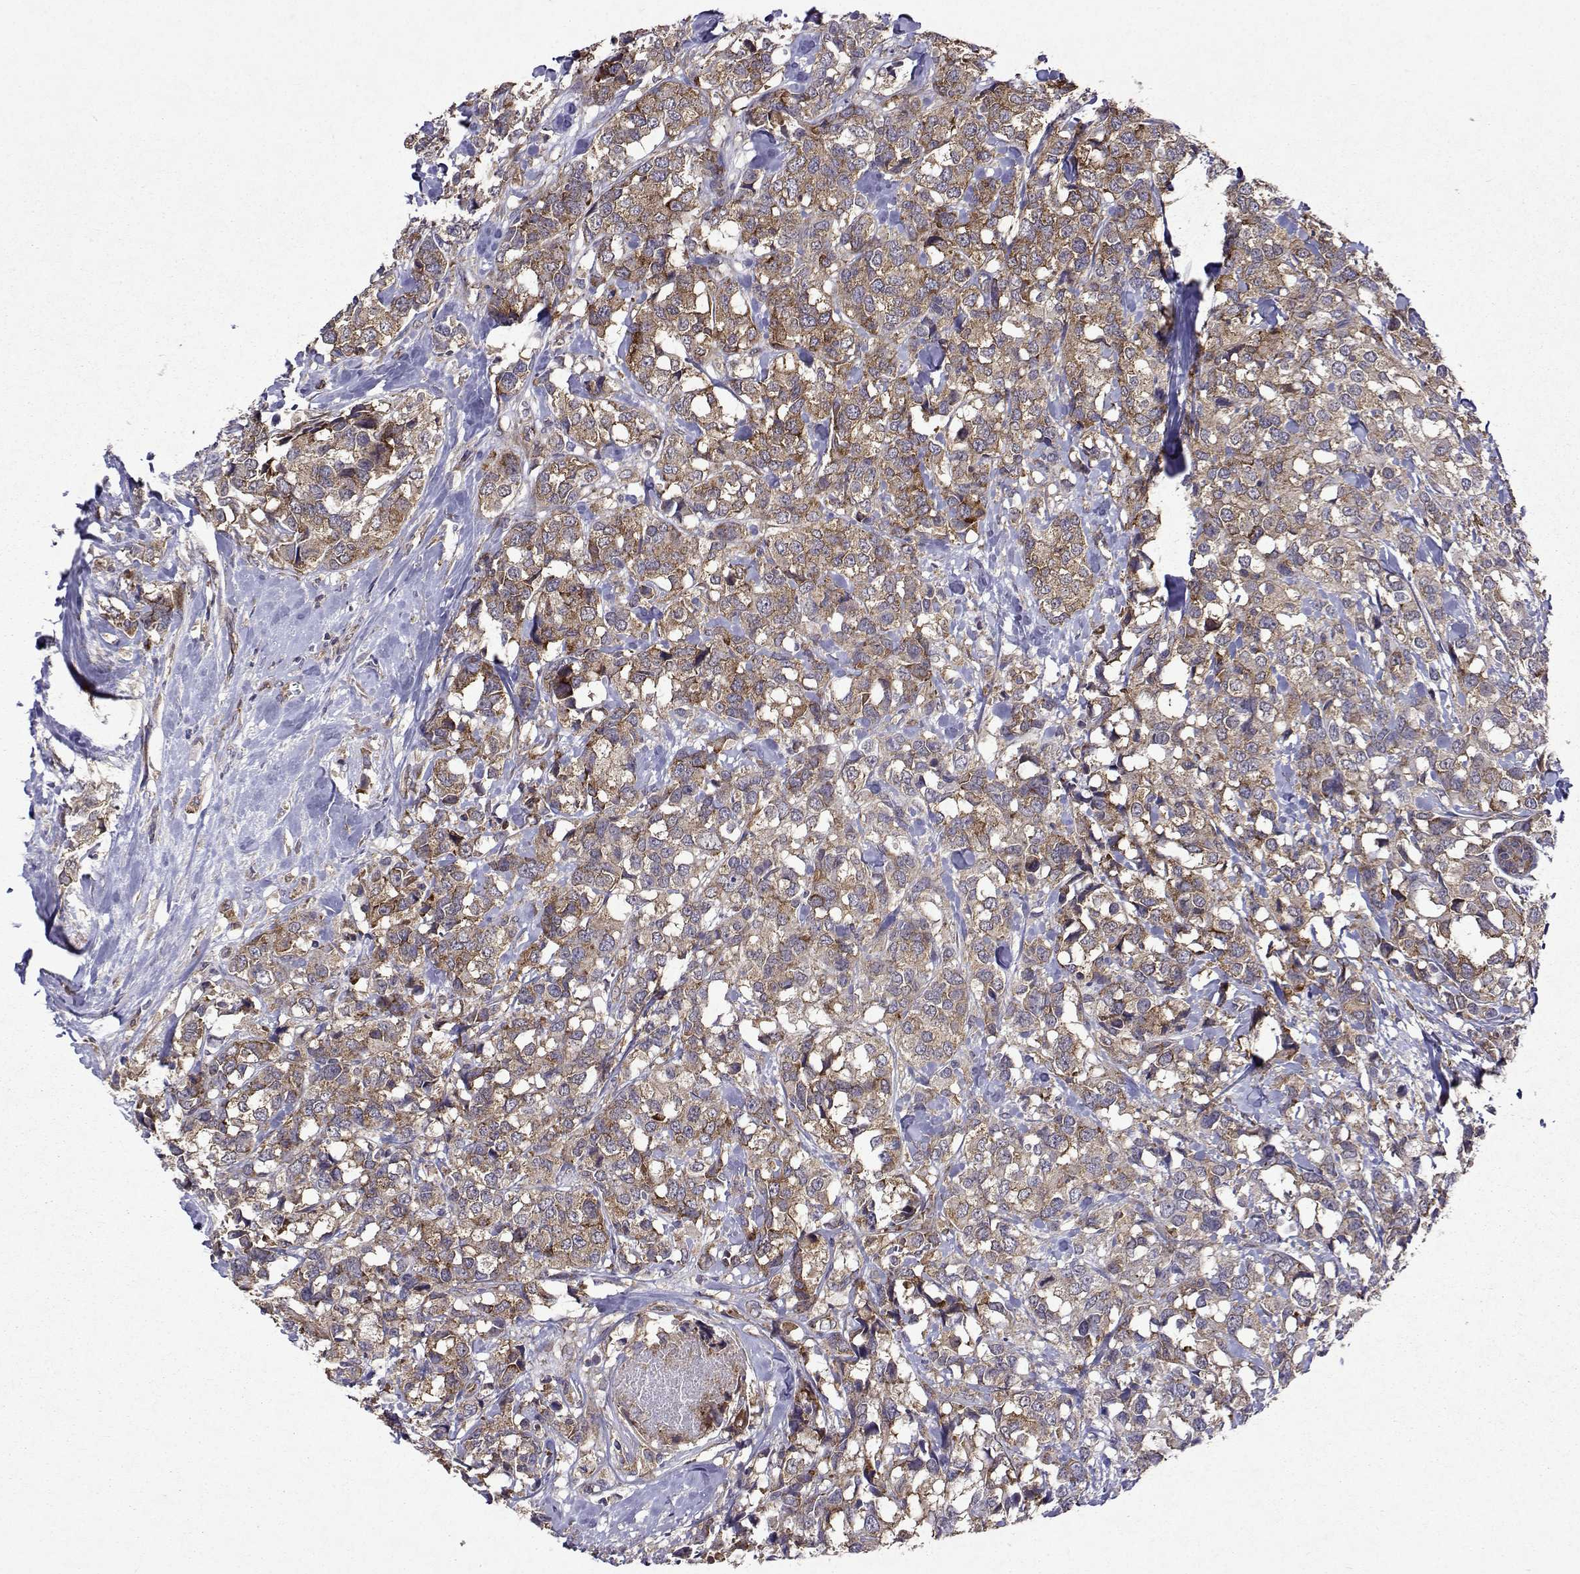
{"staining": {"intensity": "weak", "quantity": ">75%", "location": "cytoplasmic/membranous"}, "tissue": "breast cancer", "cell_type": "Tumor cells", "image_type": "cancer", "snomed": [{"axis": "morphology", "description": "Lobular carcinoma"}, {"axis": "topography", "description": "Breast"}], "caption": "An IHC image of neoplastic tissue is shown. Protein staining in brown labels weak cytoplasmic/membranous positivity in lobular carcinoma (breast) within tumor cells.", "gene": "TARBP2", "patient": {"sex": "female", "age": 59}}